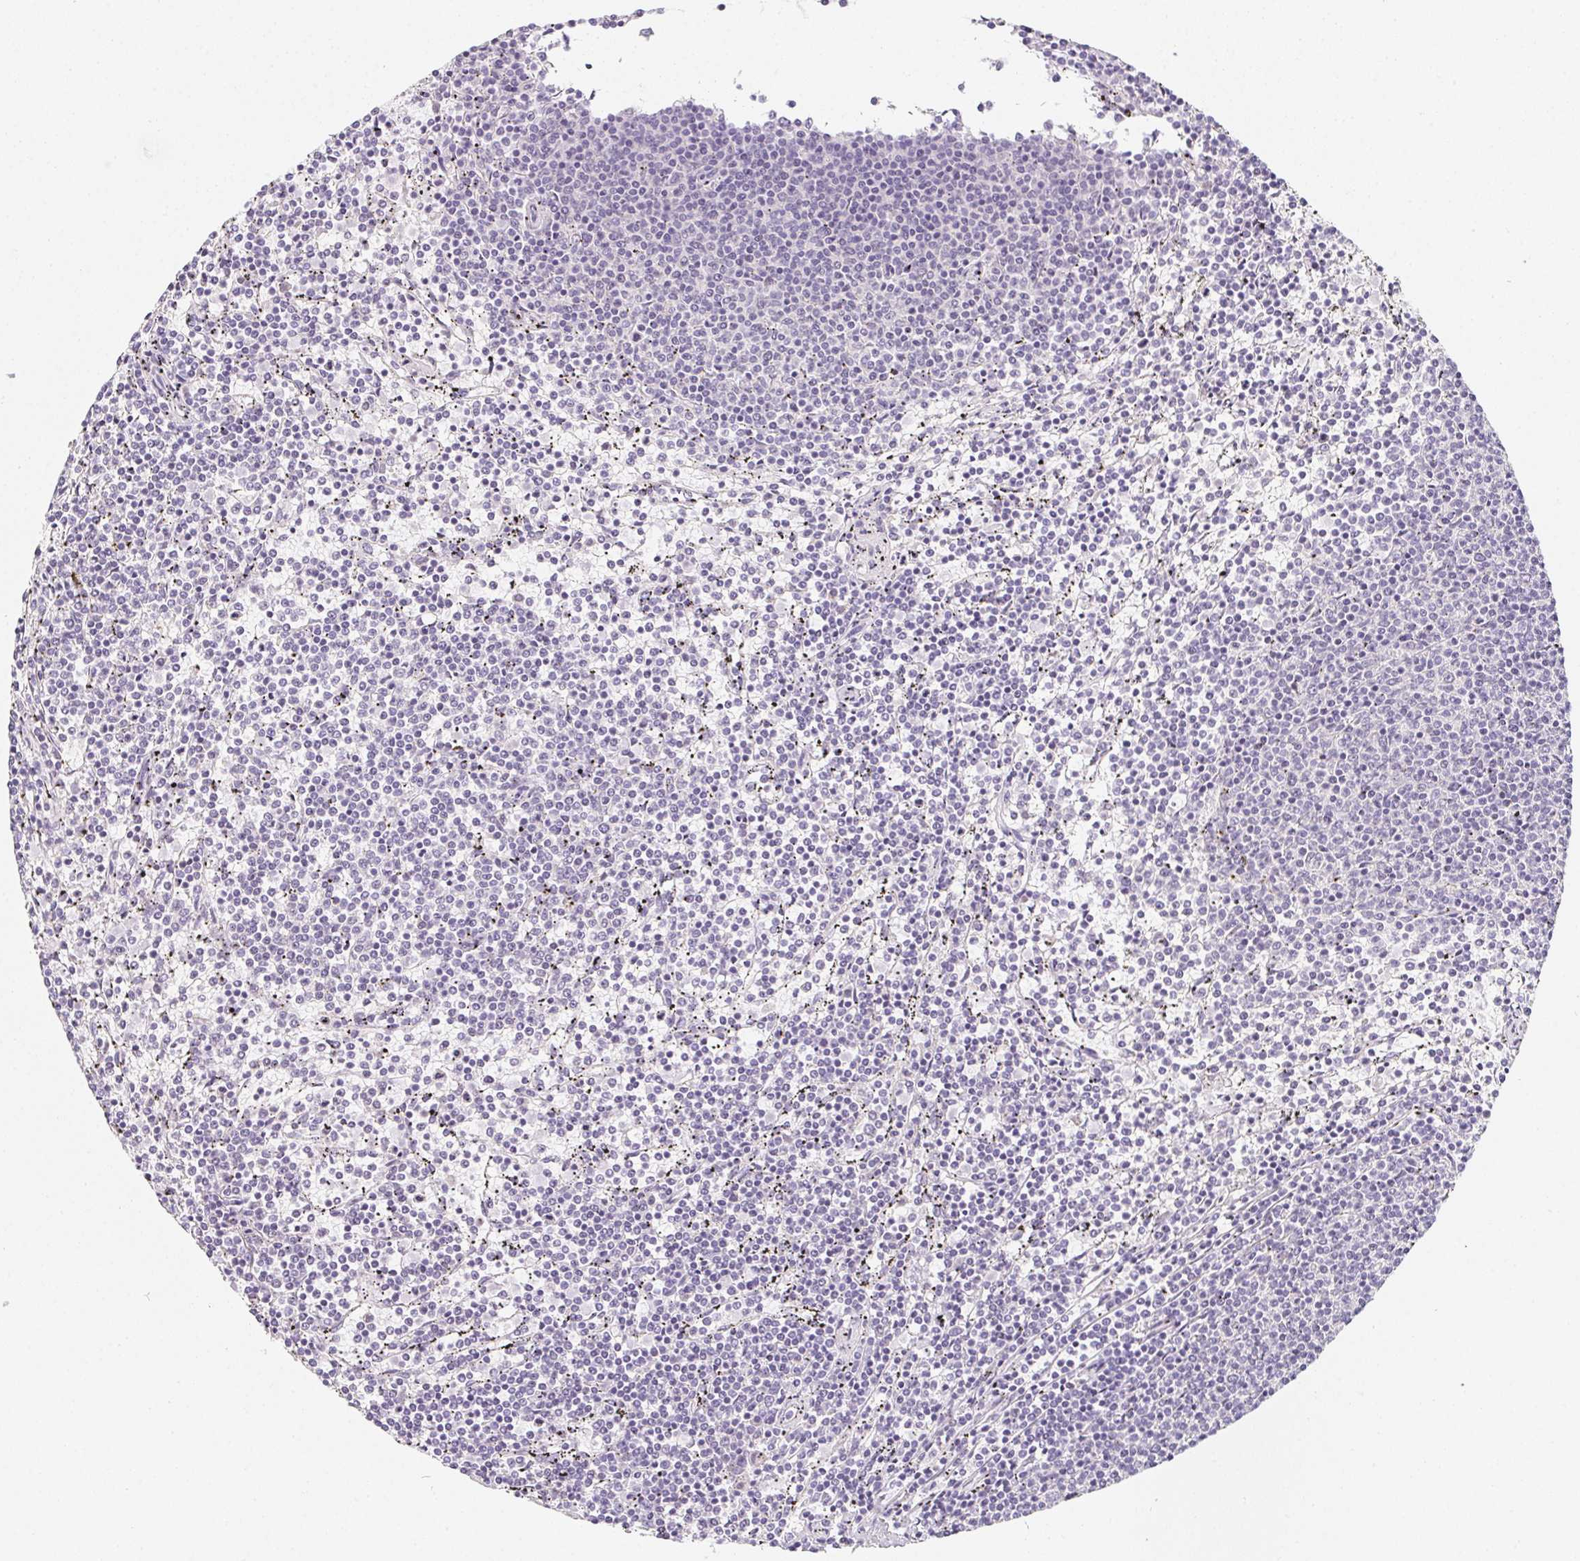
{"staining": {"intensity": "negative", "quantity": "none", "location": "none"}, "tissue": "lymphoma", "cell_type": "Tumor cells", "image_type": "cancer", "snomed": [{"axis": "morphology", "description": "Malignant lymphoma, non-Hodgkin's type, Low grade"}, {"axis": "topography", "description": "Spleen"}], "caption": "This is an immunohistochemistry (IHC) image of low-grade malignant lymphoma, non-Hodgkin's type. There is no staining in tumor cells.", "gene": "SOAT1", "patient": {"sex": "female", "age": 50}}